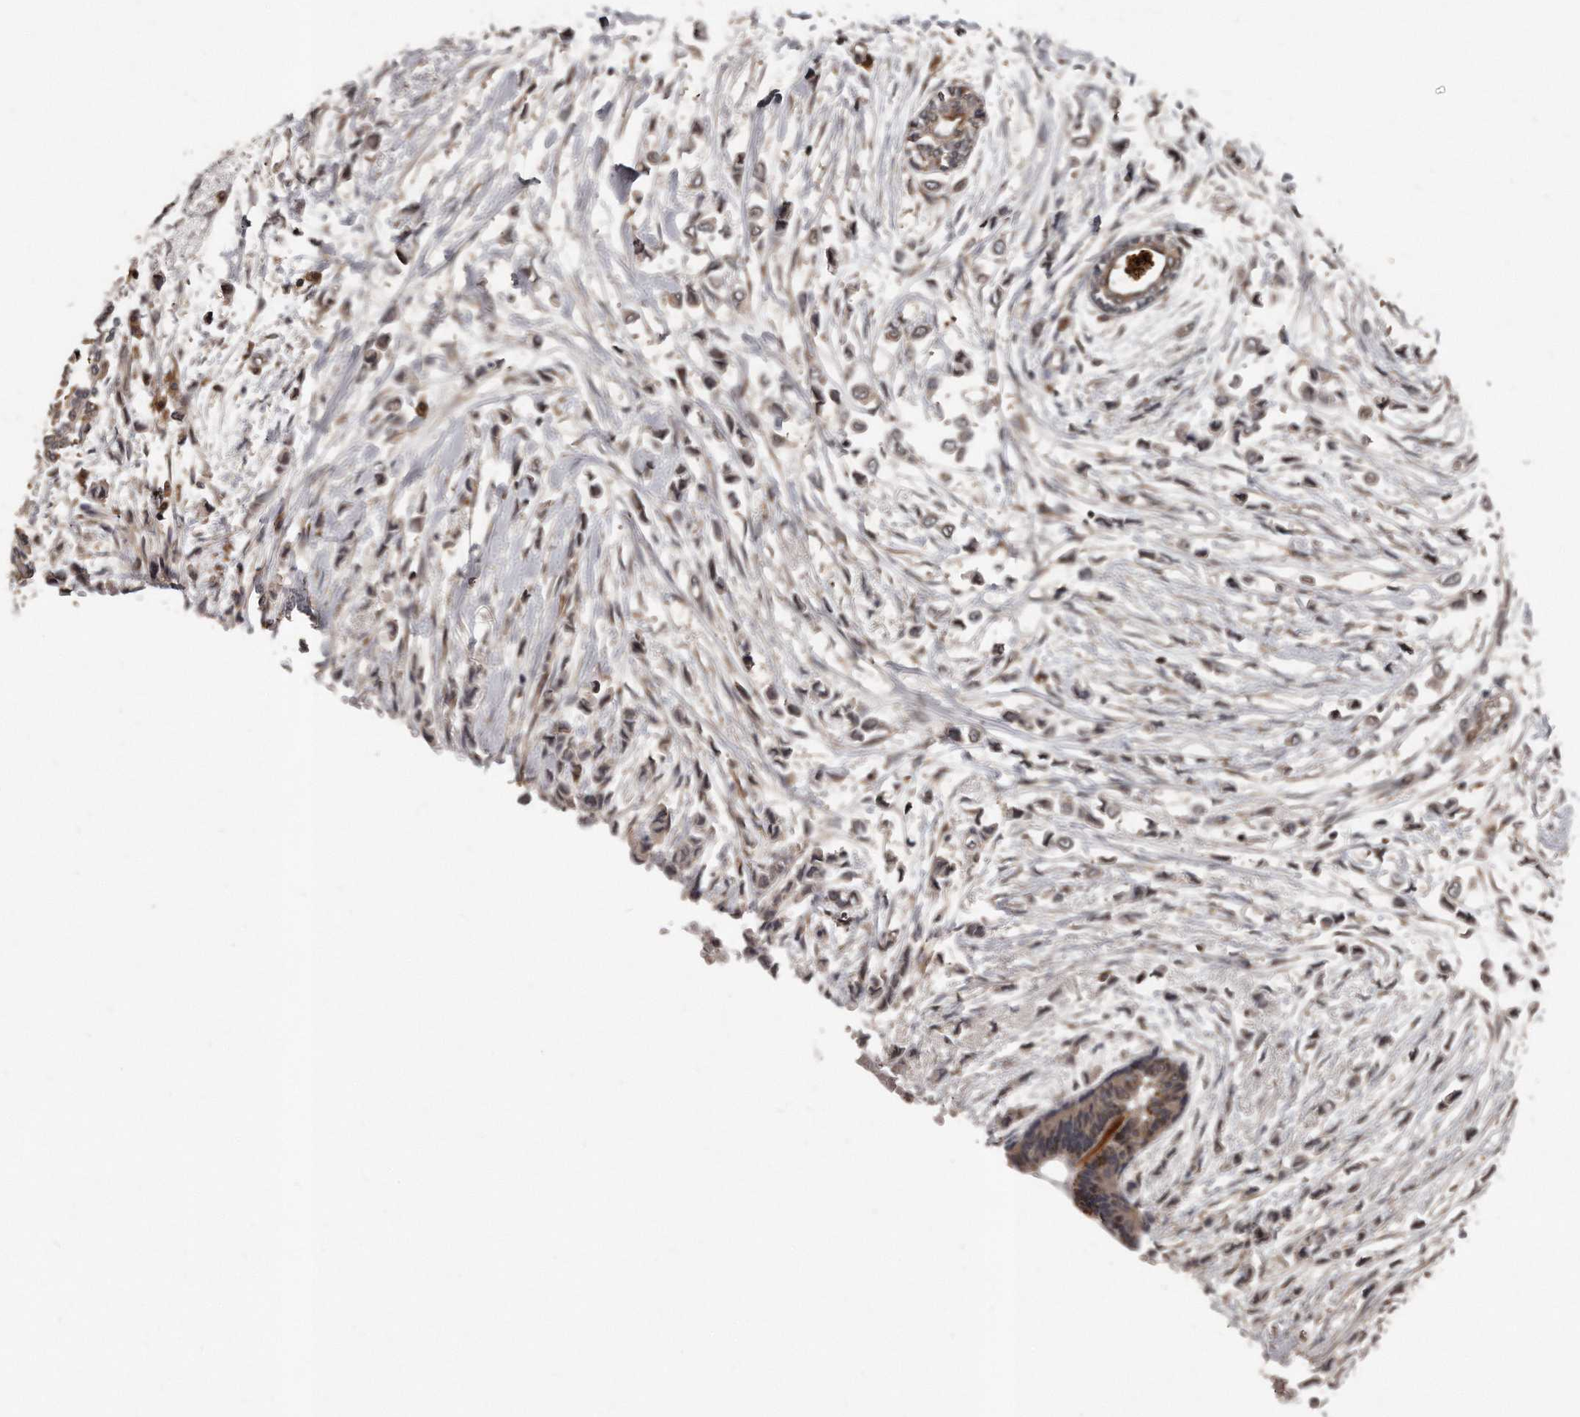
{"staining": {"intensity": "negative", "quantity": "none", "location": "none"}, "tissue": "breast cancer", "cell_type": "Tumor cells", "image_type": "cancer", "snomed": [{"axis": "morphology", "description": "Lobular carcinoma"}, {"axis": "topography", "description": "Breast"}], "caption": "A high-resolution photomicrograph shows immunohistochemistry (IHC) staining of breast cancer, which reveals no significant expression in tumor cells.", "gene": "GCH1", "patient": {"sex": "female", "age": 51}}